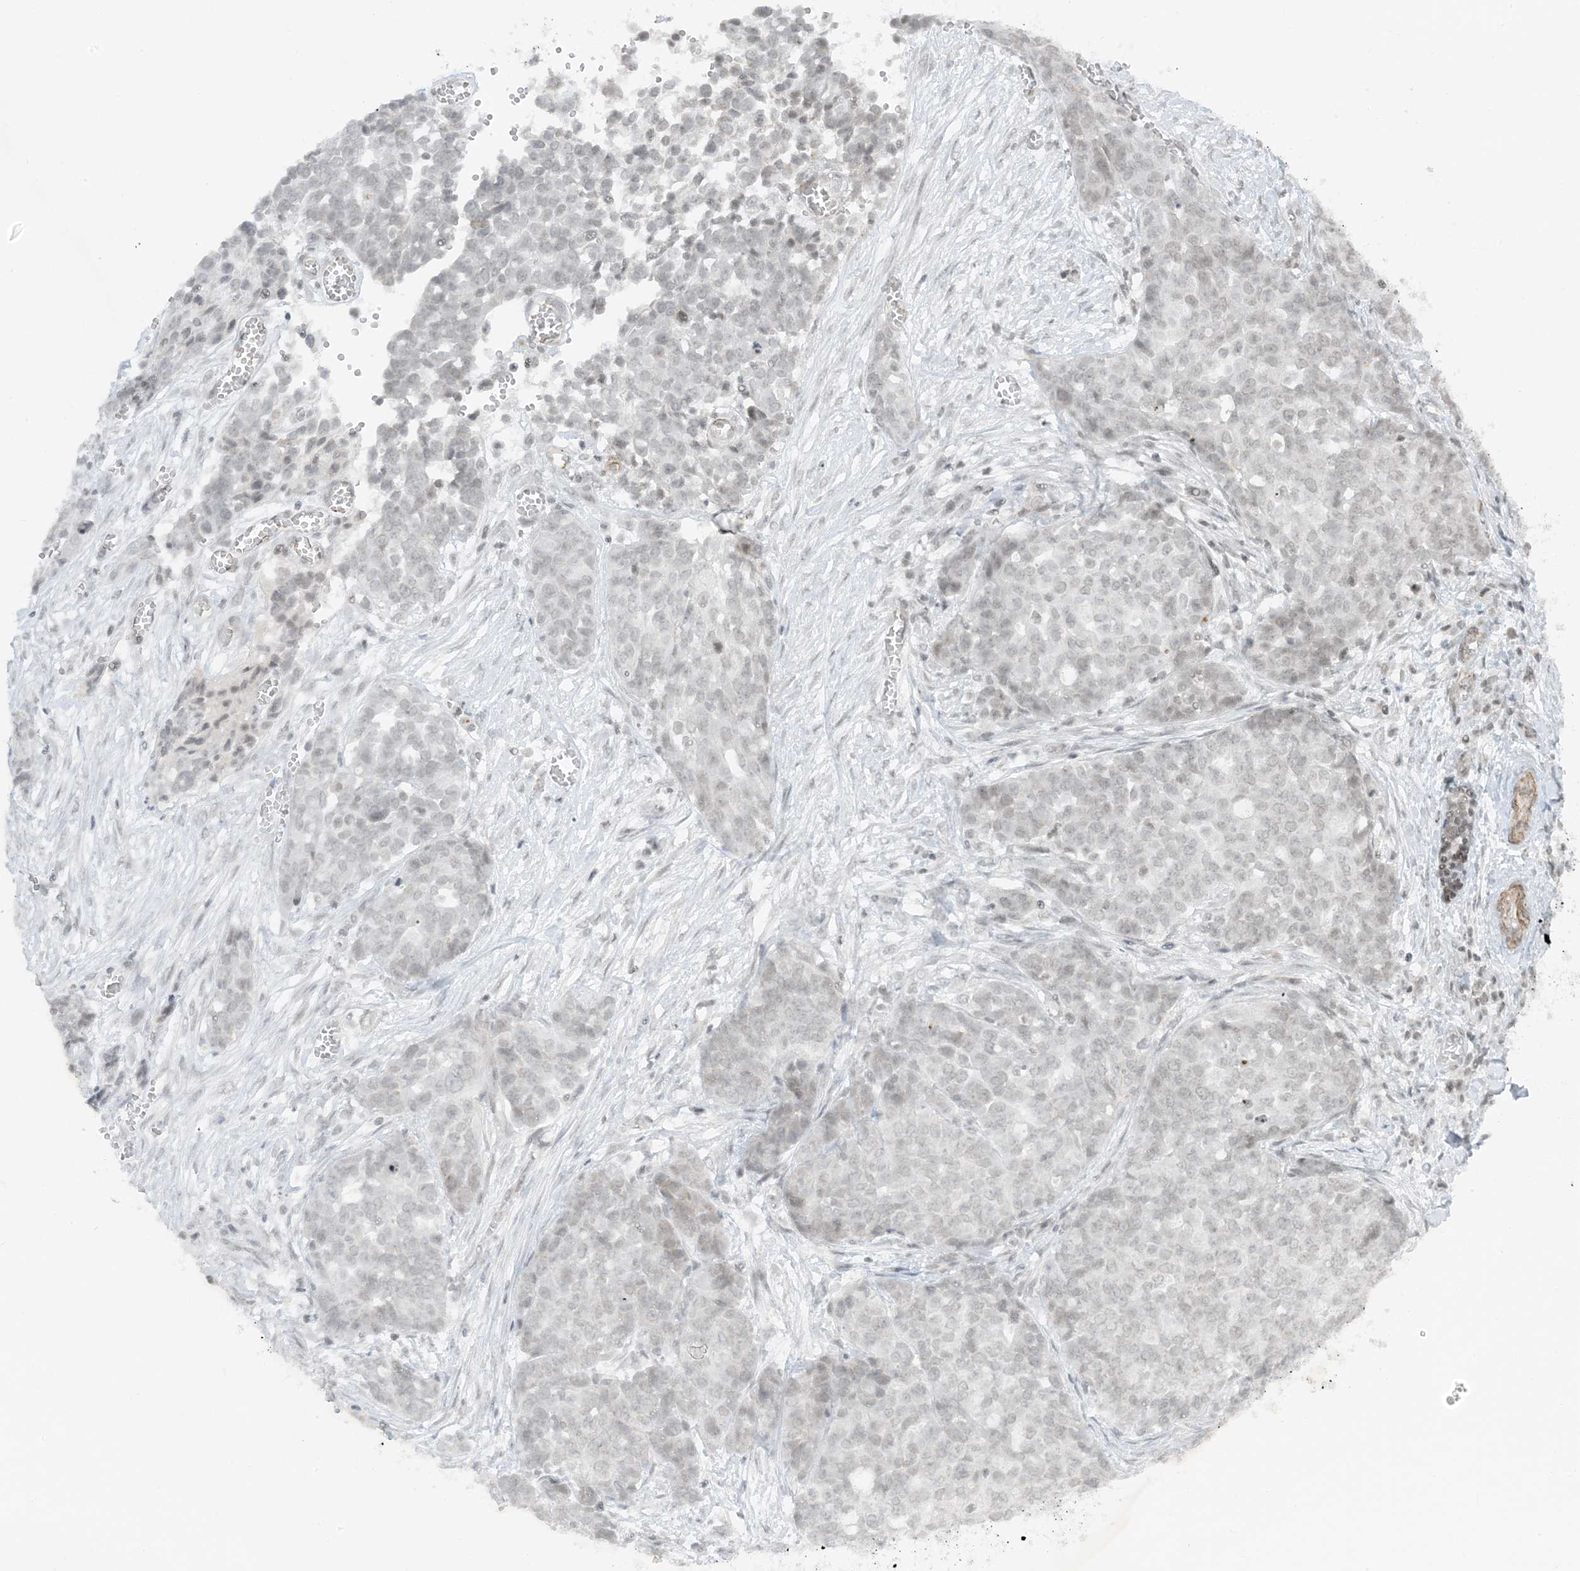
{"staining": {"intensity": "negative", "quantity": "none", "location": "none"}, "tissue": "ovarian cancer", "cell_type": "Tumor cells", "image_type": "cancer", "snomed": [{"axis": "morphology", "description": "Cystadenocarcinoma, serous, NOS"}, {"axis": "topography", "description": "Soft tissue"}, {"axis": "topography", "description": "Ovary"}], "caption": "A histopathology image of human ovarian serous cystadenocarcinoma is negative for staining in tumor cells. (Brightfield microscopy of DAB (3,3'-diaminobenzidine) immunohistochemistry at high magnification).", "gene": "METAP1D", "patient": {"sex": "female", "age": 57}}